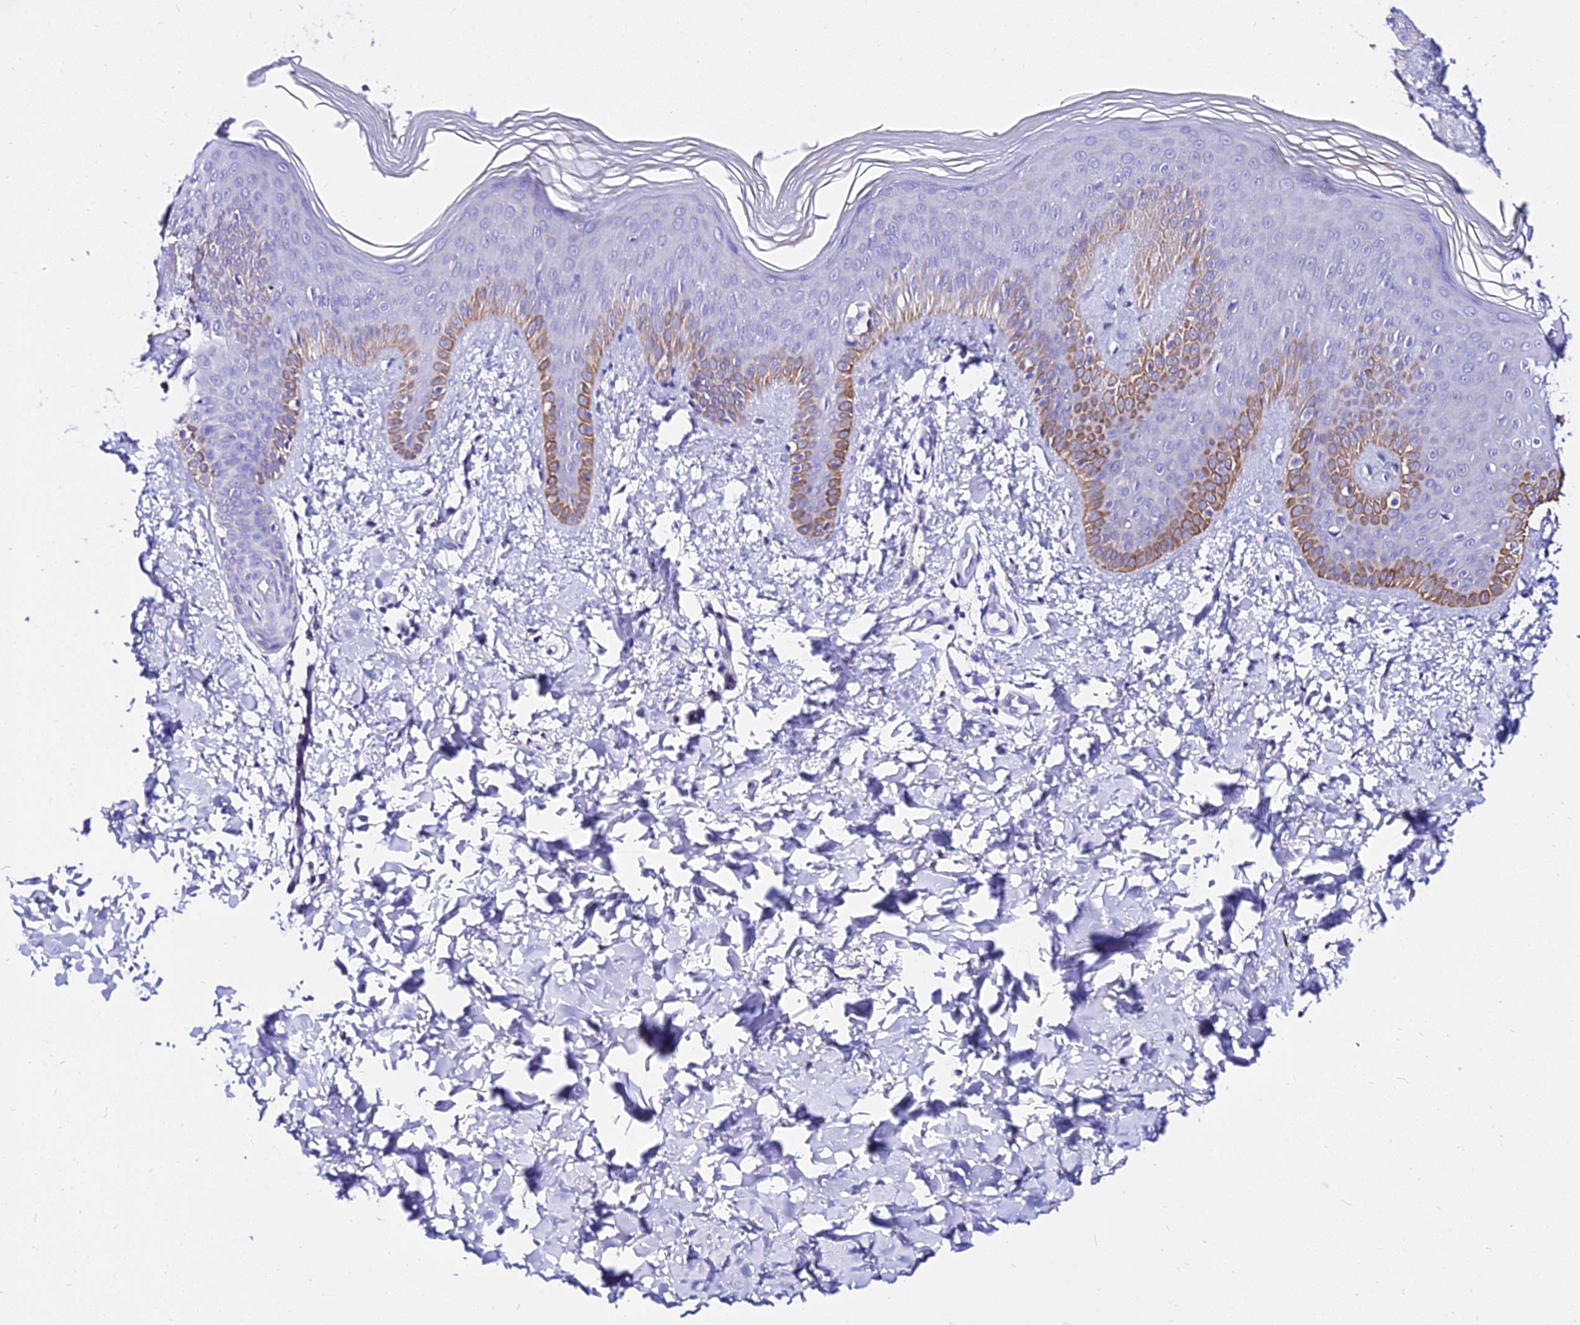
{"staining": {"intensity": "moderate", "quantity": "<25%", "location": "cytoplasmic/membranous"}, "tissue": "skin", "cell_type": "Epidermal cells", "image_type": "normal", "snomed": [{"axis": "morphology", "description": "Normal tissue, NOS"}, {"axis": "morphology", "description": "Inflammation, NOS"}, {"axis": "topography", "description": "Soft tissue"}, {"axis": "topography", "description": "Anal"}], "caption": "This is a micrograph of immunohistochemistry (IHC) staining of normal skin, which shows moderate expression in the cytoplasmic/membranous of epidermal cells.", "gene": "DEFB106A", "patient": {"sex": "female", "age": 15}}